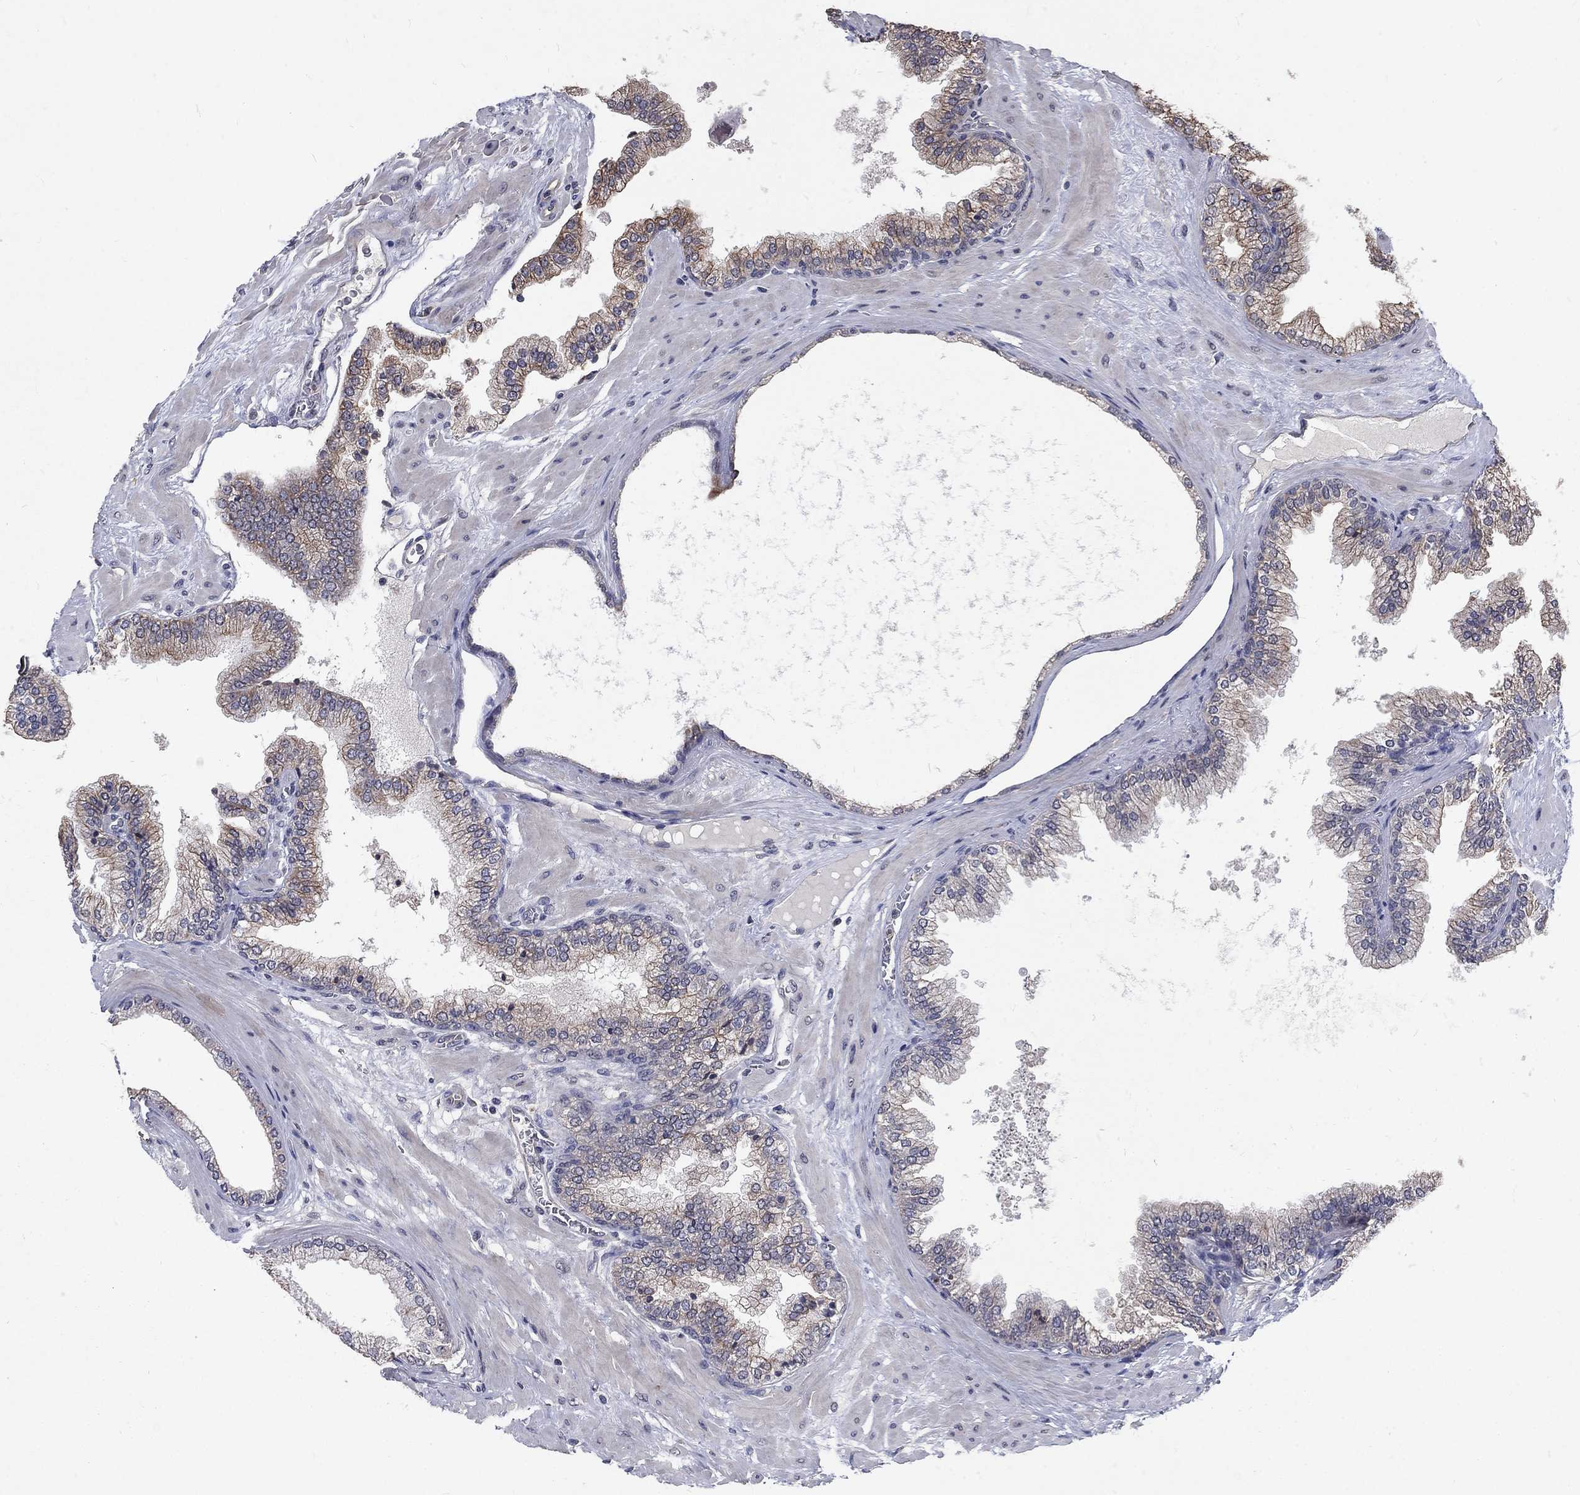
{"staining": {"intensity": "moderate", "quantity": "<25%", "location": "cytoplasmic/membranous"}, "tissue": "prostate cancer", "cell_type": "Tumor cells", "image_type": "cancer", "snomed": [{"axis": "morphology", "description": "Adenocarcinoma, Low grade"}, {"axis": "topography", "description": "Prostate"}], "caption": "Prostate low-grade adenocarcinoma stained with DAB immunohistochemistry (IHC) displays low levels of moderate cytoplasmic/membranous positivity in about <25% of tumor cells. The staining was performed using DAB to visualize the protein expression in brown, while the nuclei were stained in blue with hematoxylin (Magnification: 20x).", "gene": "CHST5", "patient": {"sex": "male", "age": 72}}